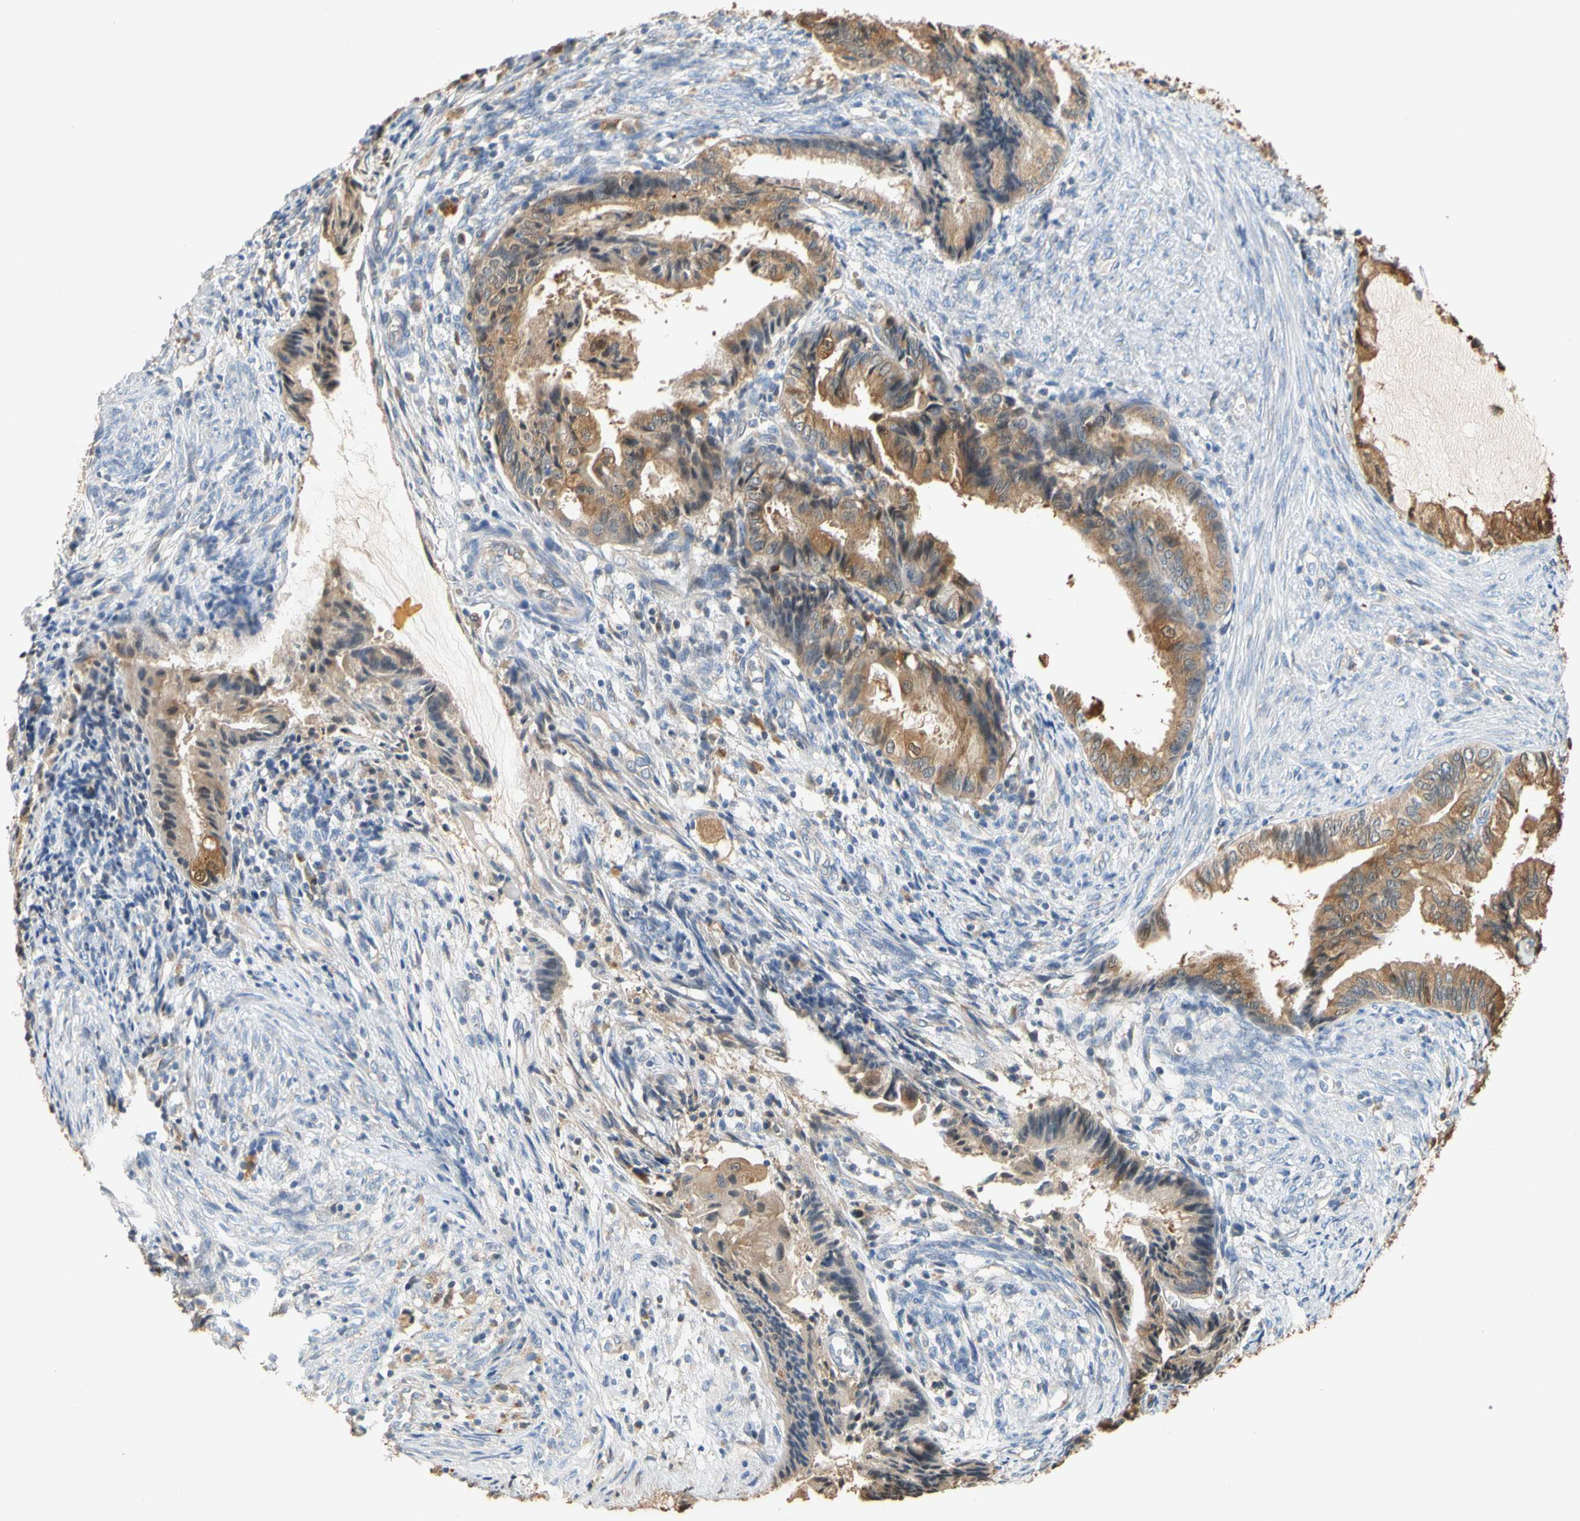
{"staining": {"intensity": "moderate", "quantity": ">75%", "location": "cytoplasmic/membranous"}, "tissue": "endometrial cancer", "cell_type": "Tumor cells", "image_type": "cancer", "snomed": [{"axis": "morphology", "description": "Adenocarcinoma, NOS"}, {"axis": "topography", "description": "Endometrium"}], "caption": "Immunohistochemistry (IHC) staining of endometrial cancer, which reveals medium levels of moderate cytoplasmic/membranous positivity in about >75% of tumor cells indicating moderate cytoplasmic/membranous protein expression. The staining was performed using DAB (brown) for protein detection and nuclei were counterstained in hematoxylin (blue).", "gene": "GPSM2", "patient": {"sex": "female", "age": 86}}